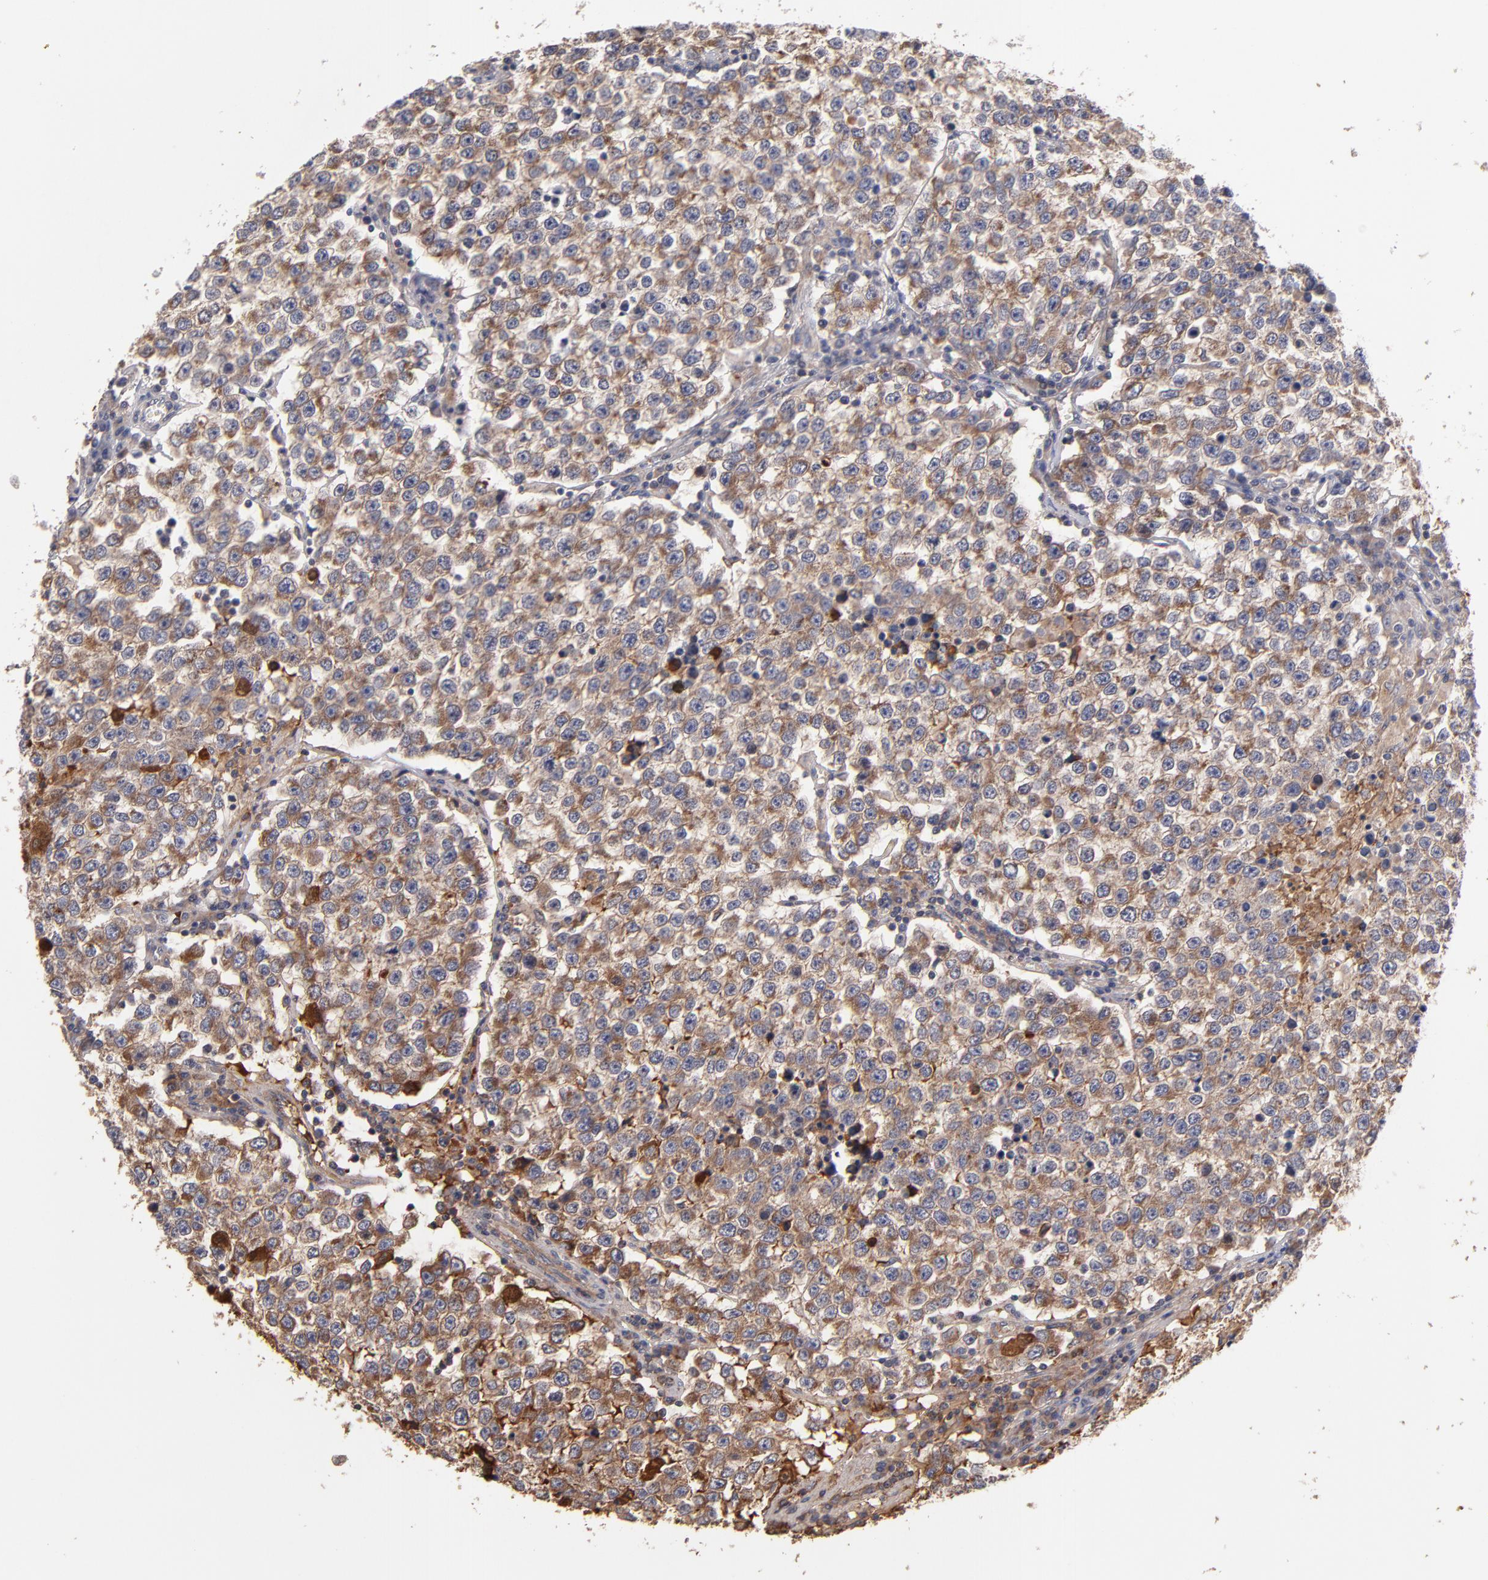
{"staining": {"intensity": "moderate", "quantity": ">75%", "location": "cytoplasmic/membranous"}, "tissue": "testis cancer", "cell_type": "Tumor cells", "image_type": "cancer", "snomed": [{"axis": "morphology", "description": "Seminoma, NOS"}, {"axis": "topography", "description": "Testis"}], "caption": "There is medium levels of moderate cytoplasmic/membranous staining in tumor cells of testis cancer, as demonstrated by immunohistochemical staining (brown color).", "gene": "DACT1", "patient": {"sex": "male", "age": 36}}